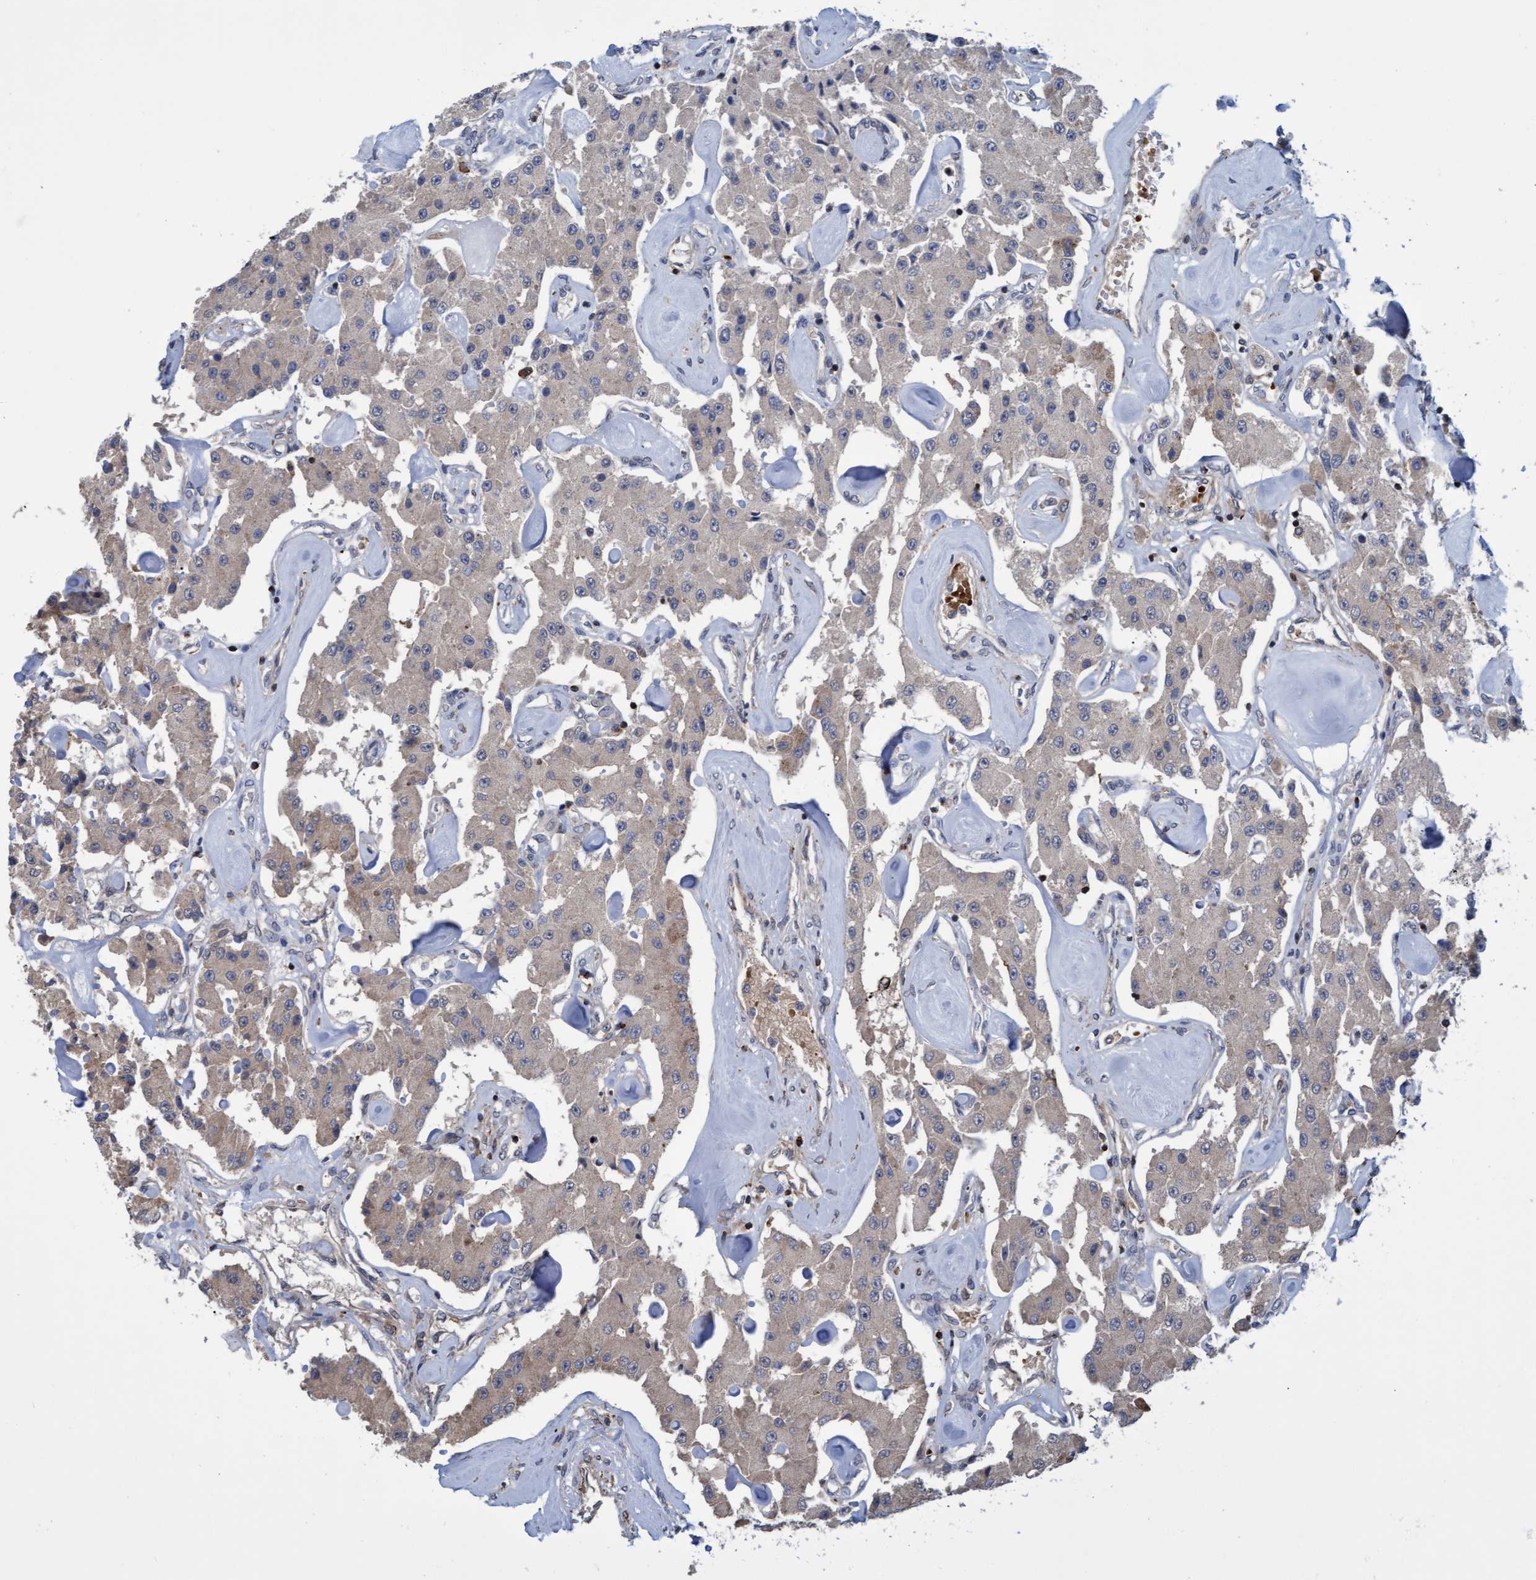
{"staining": {"intensity": "negative", "quantity": "none", "location": "none"}, "tissue": "carcinoid", "cell_type": "Tumor cells", "image_type": "cancer", "snomed": [{"axis": "morphology", "description": "Carcinoid, malignant, NOS"}, {"axis": "topography", "description": "Pancreas"}], "caption": "Immunohistochemistry (IHC) micrograph of neoplastic tissue: human carcinoid (malignant) stained with DAB (3,3'-diaminobenzidine) exhibits no significant protein staining in tumor cells. (Immunohistochemistry (IHC), brightfield microscopy, high magnification).", "gene": "NAA15", "patient": {"sex": "male", "age": 41}}